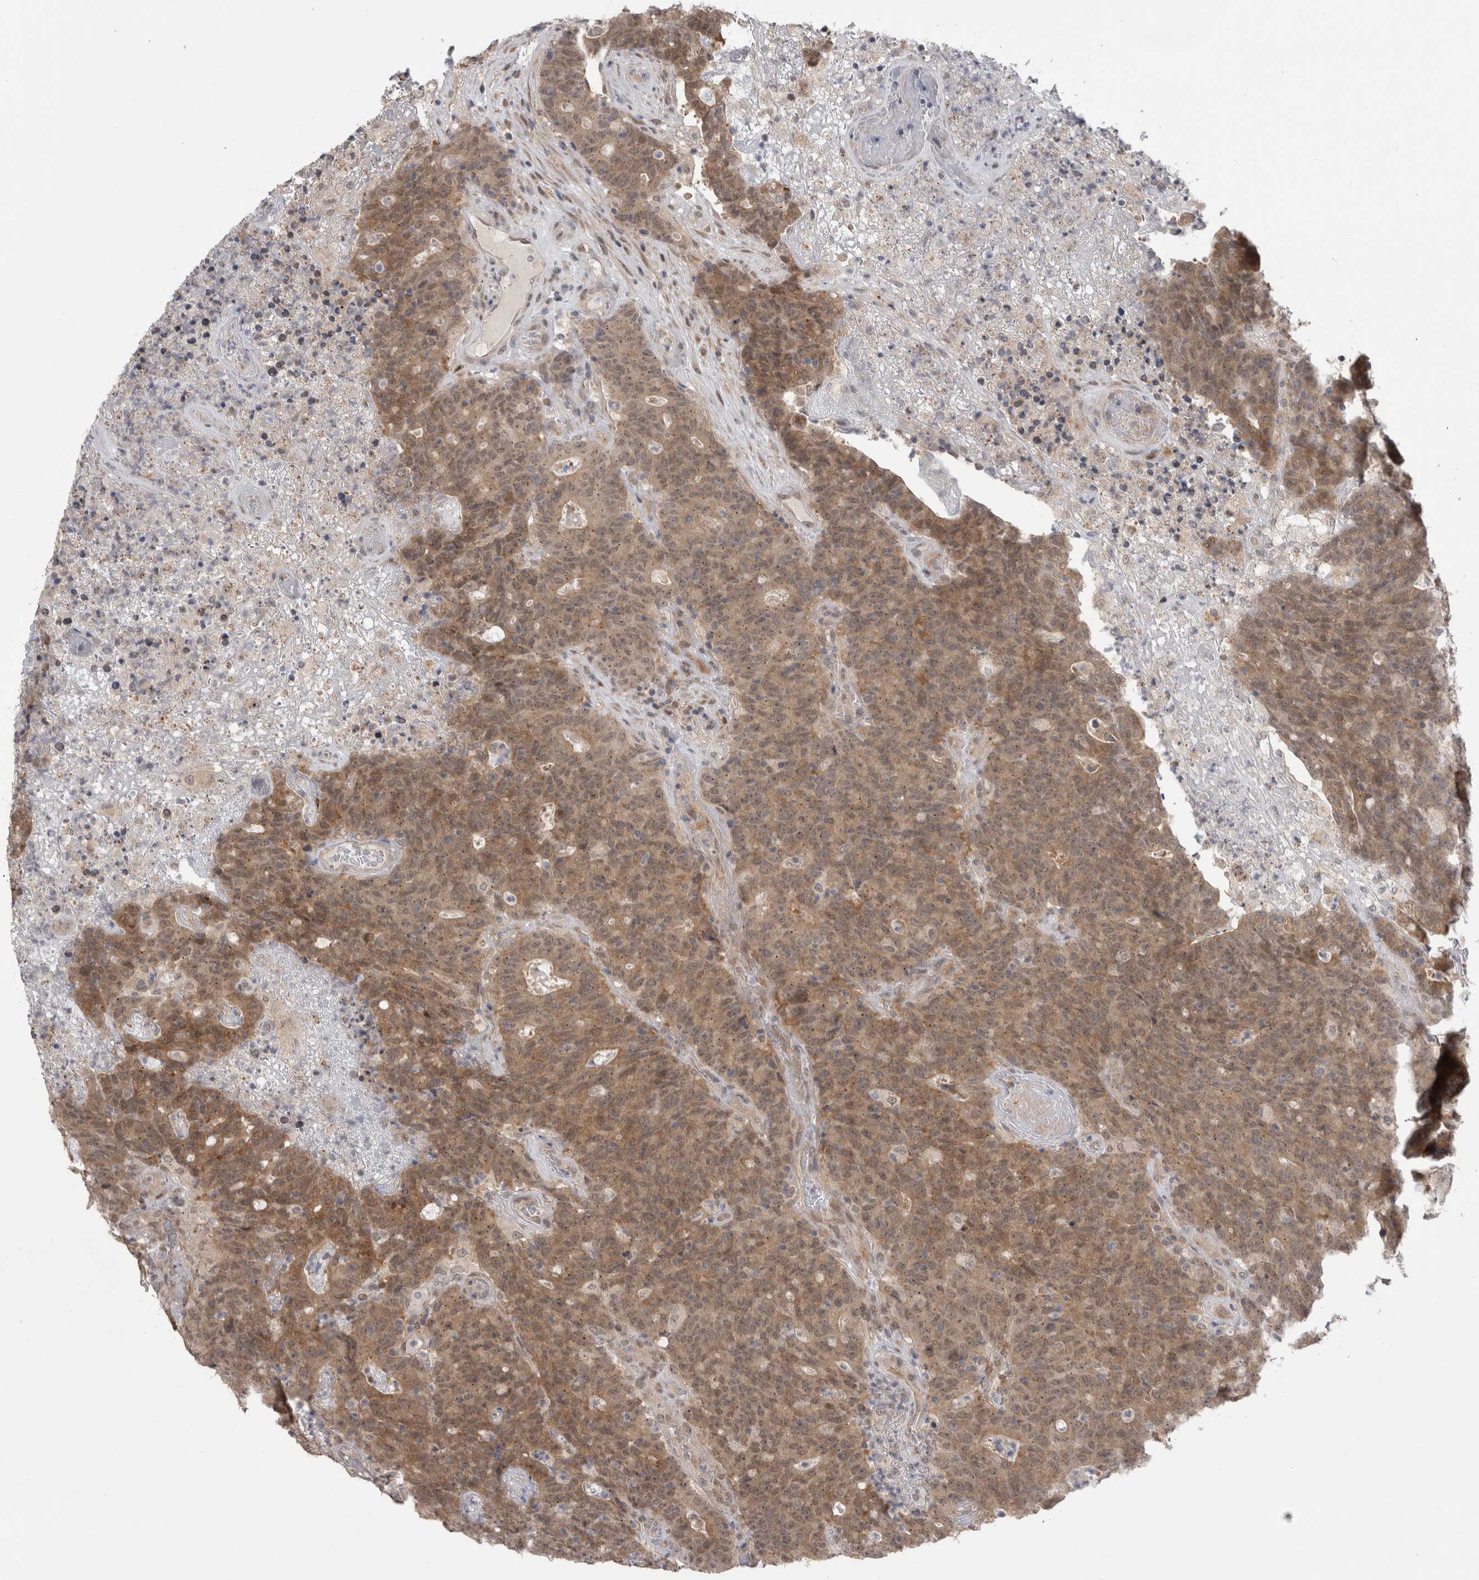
{"staining": {"intensity": "moderate", "quantity": ">75%", "location": "cytoplasmic/membranous"}, "tissue": "colorectal cancer", "cell_type": "Tumor cells", "image_type": "cancer", "snomed": [{"axis": "morphology", "description": "Normal tissue, NOS"}, {"axis": "morphology", "description": "Adenocarcinoma, NOS"}, {"axis": "topography", "description": "Colon"}], "caption": "Adenocarcinoma (colorectal) was stained to show a protein in brown. There is medium levels of moderate cytoplasmic/membranous positivity in about >75% of tumor cells. The protein of interest is shown in brown color, while the nuclei are stained blue.", "gene": "MTBP", "patient": {"sex": "female", "age": 75}}